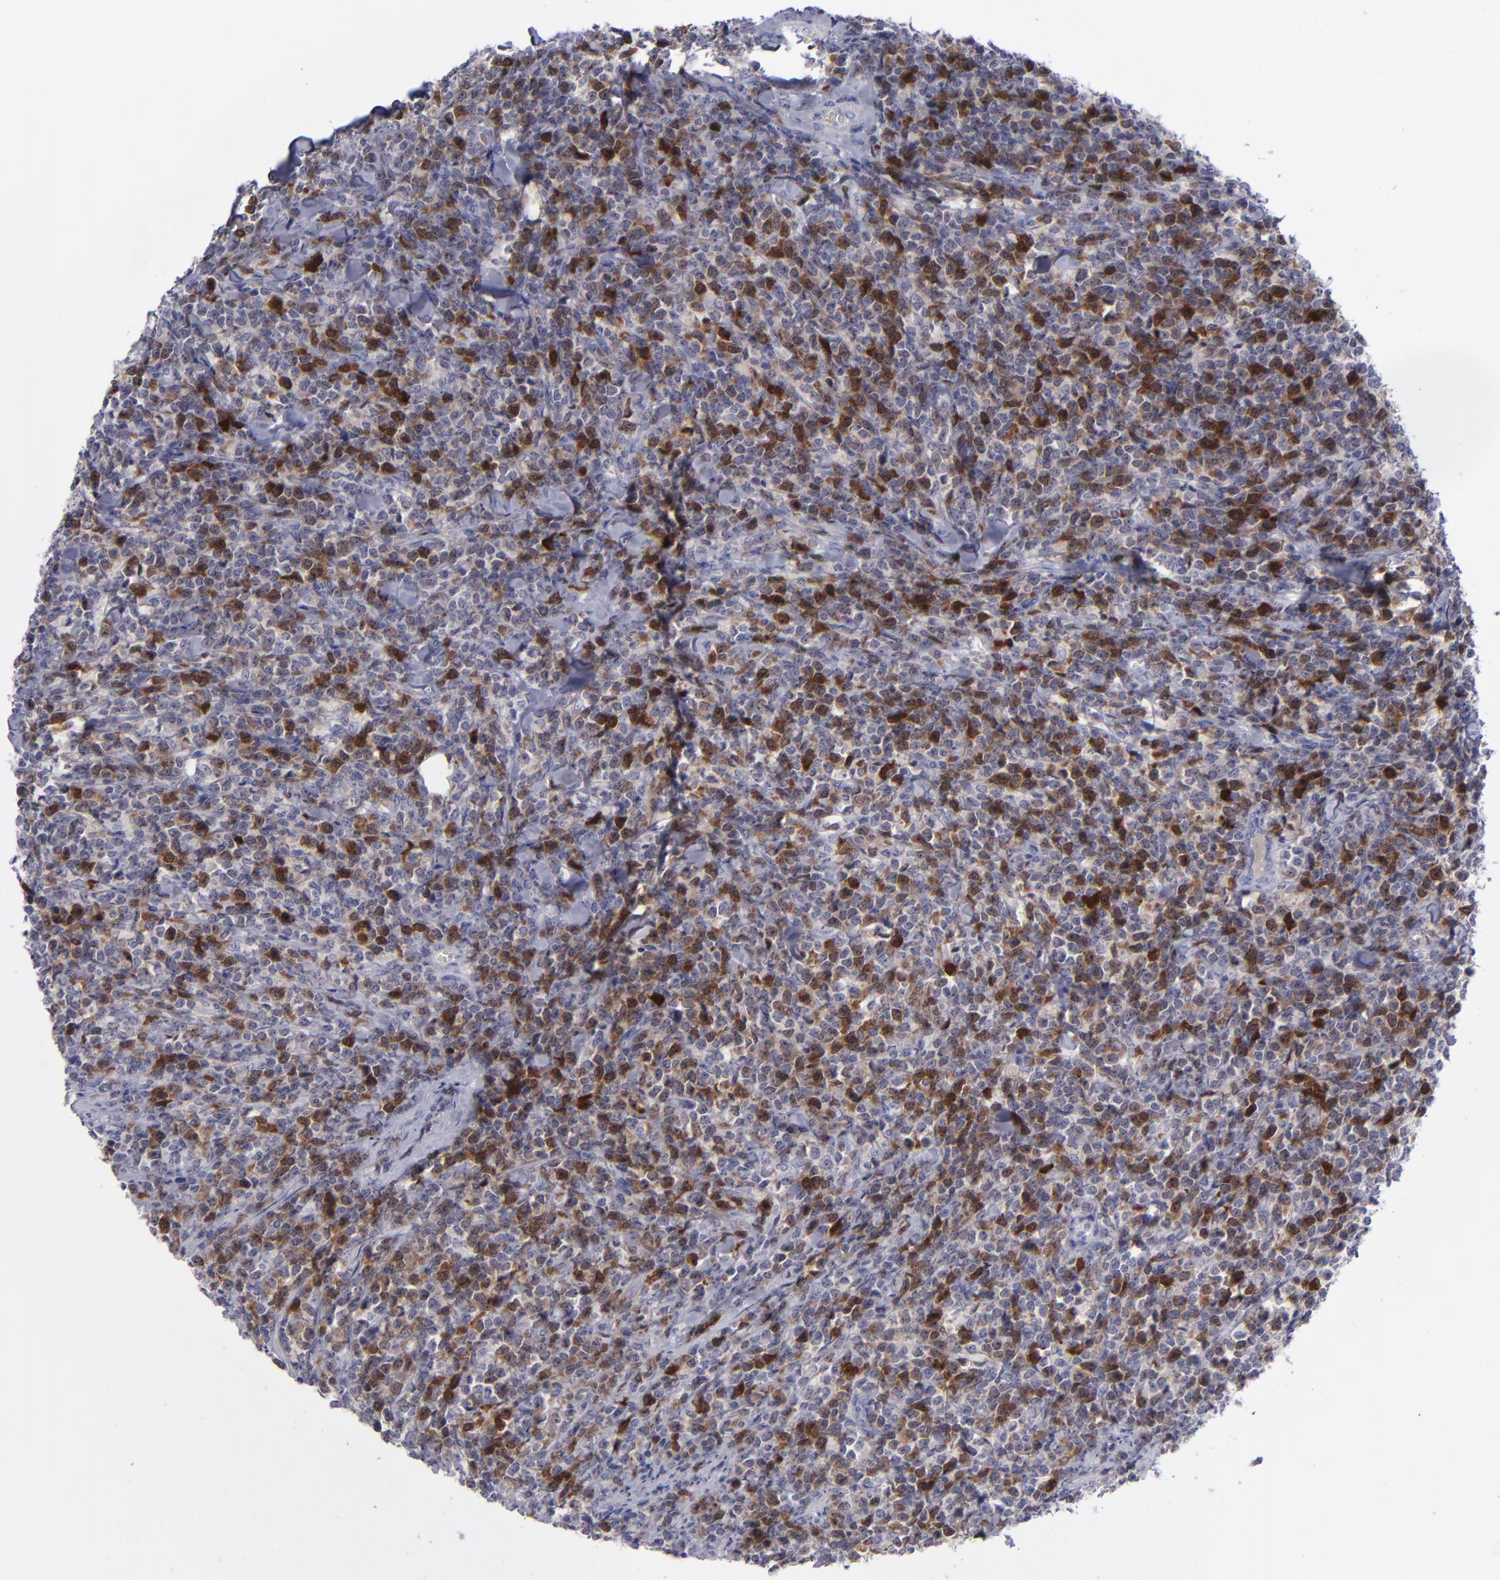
{"staining": {"intensity": "strong", "quantity": "25%-75%", "location": "cytoplasmic/membranous"}, "tissue": "lymphoma", "cell_type": "Tumor cells", "image_type": "cancer", "snomed": [{"axis": "morphology", "description": "Malignant lymphoma, non-Hodgkin's type, High grade"}, {"axis": "topography", "description": "Small intestine"}, {"axis": "topography", "description": "Colon"}], "caption": "Immunohistochemistry (DAB (3,3'-diaminobenzidine)) staining of human lymphoma exhibits strong cytoplasmic/membranous protein staining in approximately 25%-75% of tumor cells.", "gene": "AURKA", "patient": {"sex": "male", "age": 8}}